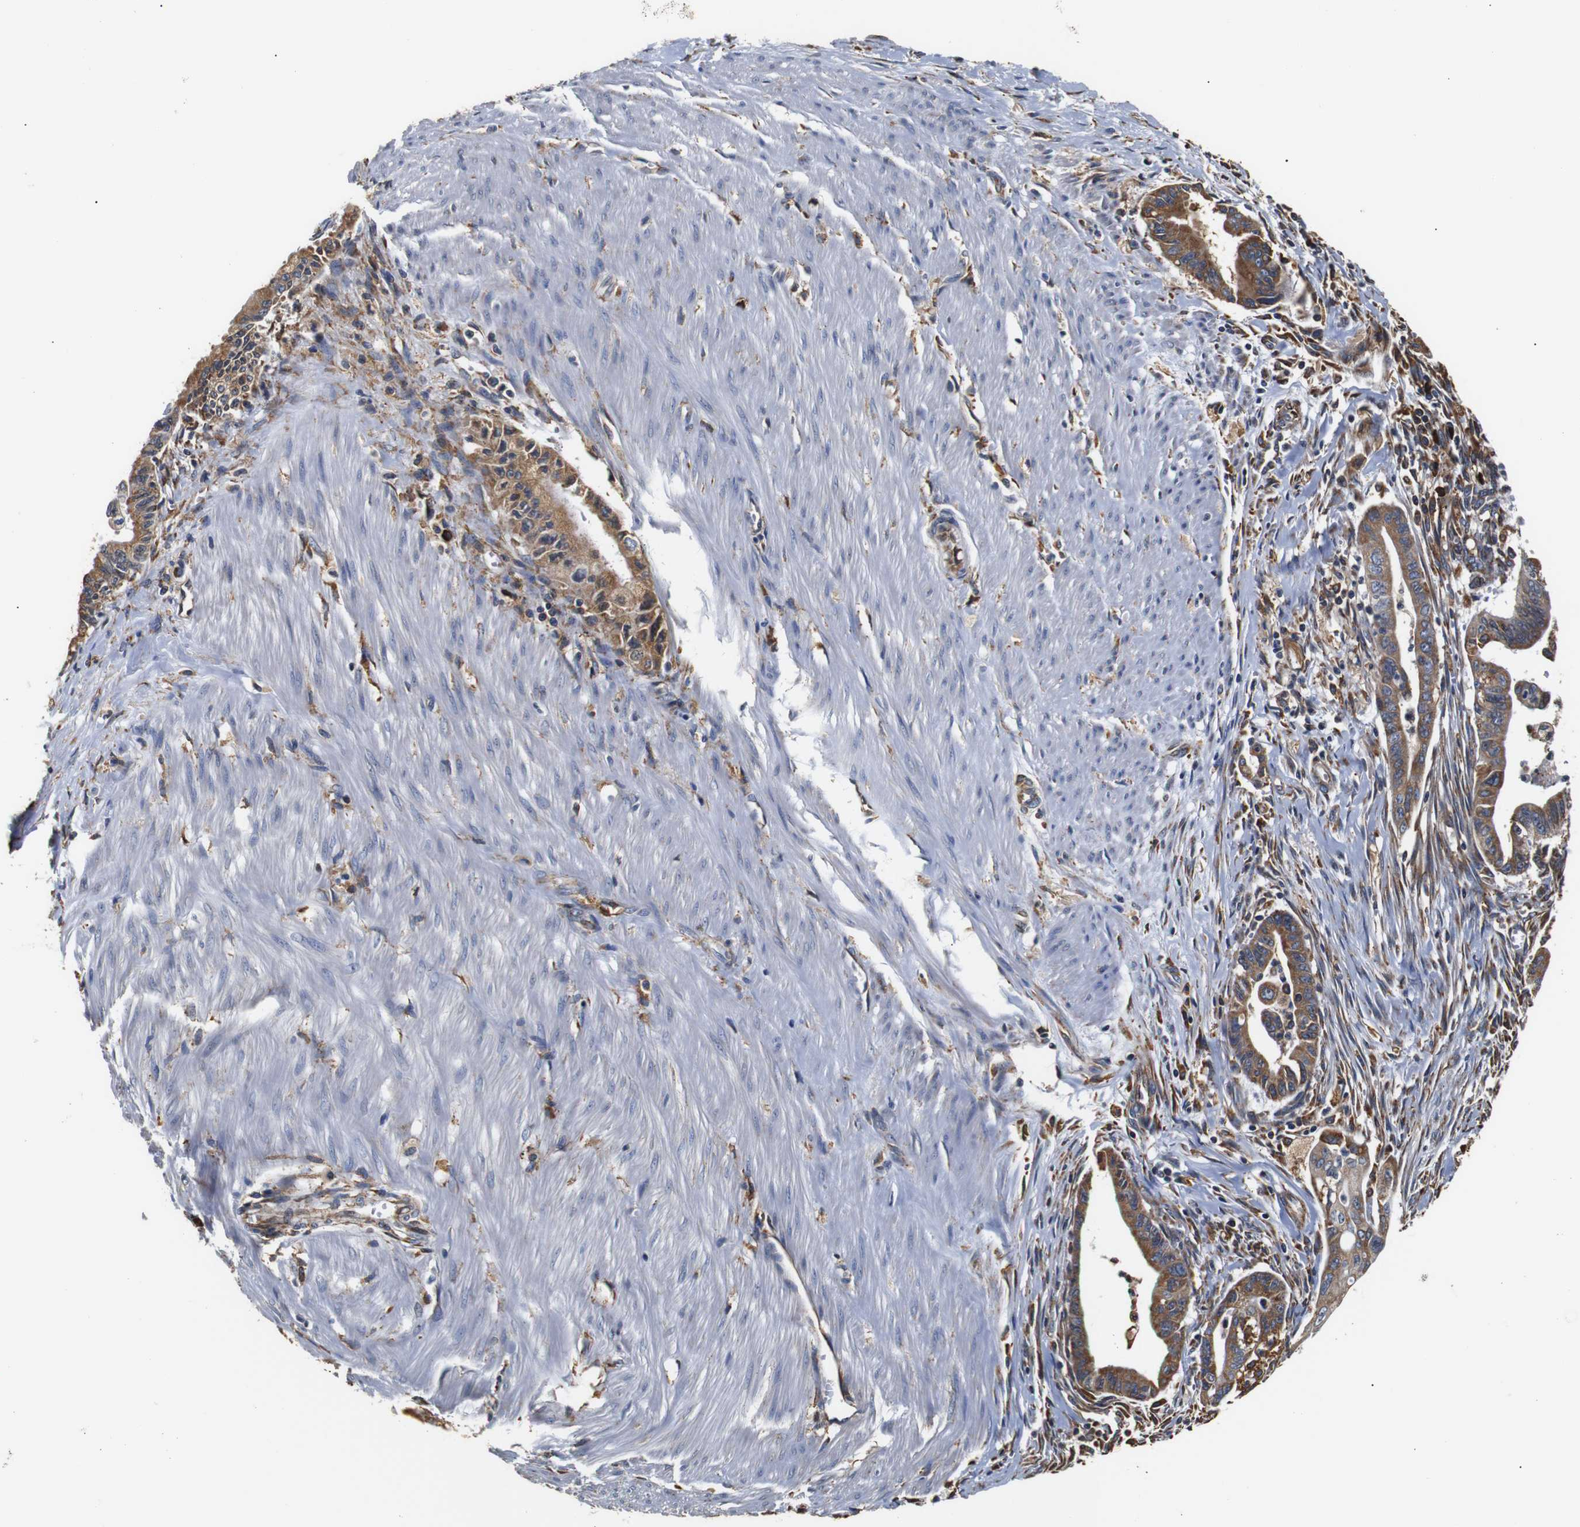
{"staining": {"intensity": "moderate", "quantity": ">75%", "location": "cytoplasmic/membranous"}, "tissue": "pancreatic cancer", "cell_type": "Tumor cells", "image_type": "cancer", "snomed": [{"axis": "morphology", "description": "Adenocarcinoma, NOS"}, {"axis": "topography", "description": "Pancreas"}], "caption": "A high-resolution histopathology image shows IHC staining of pancreatic adenocarcinoma, which demonstrates moderate cytoplasmic/membranous expression in approximately >75% of tumor cells.", "gene": "HHIP", "patient": {"sex": "male", "age": 70}}